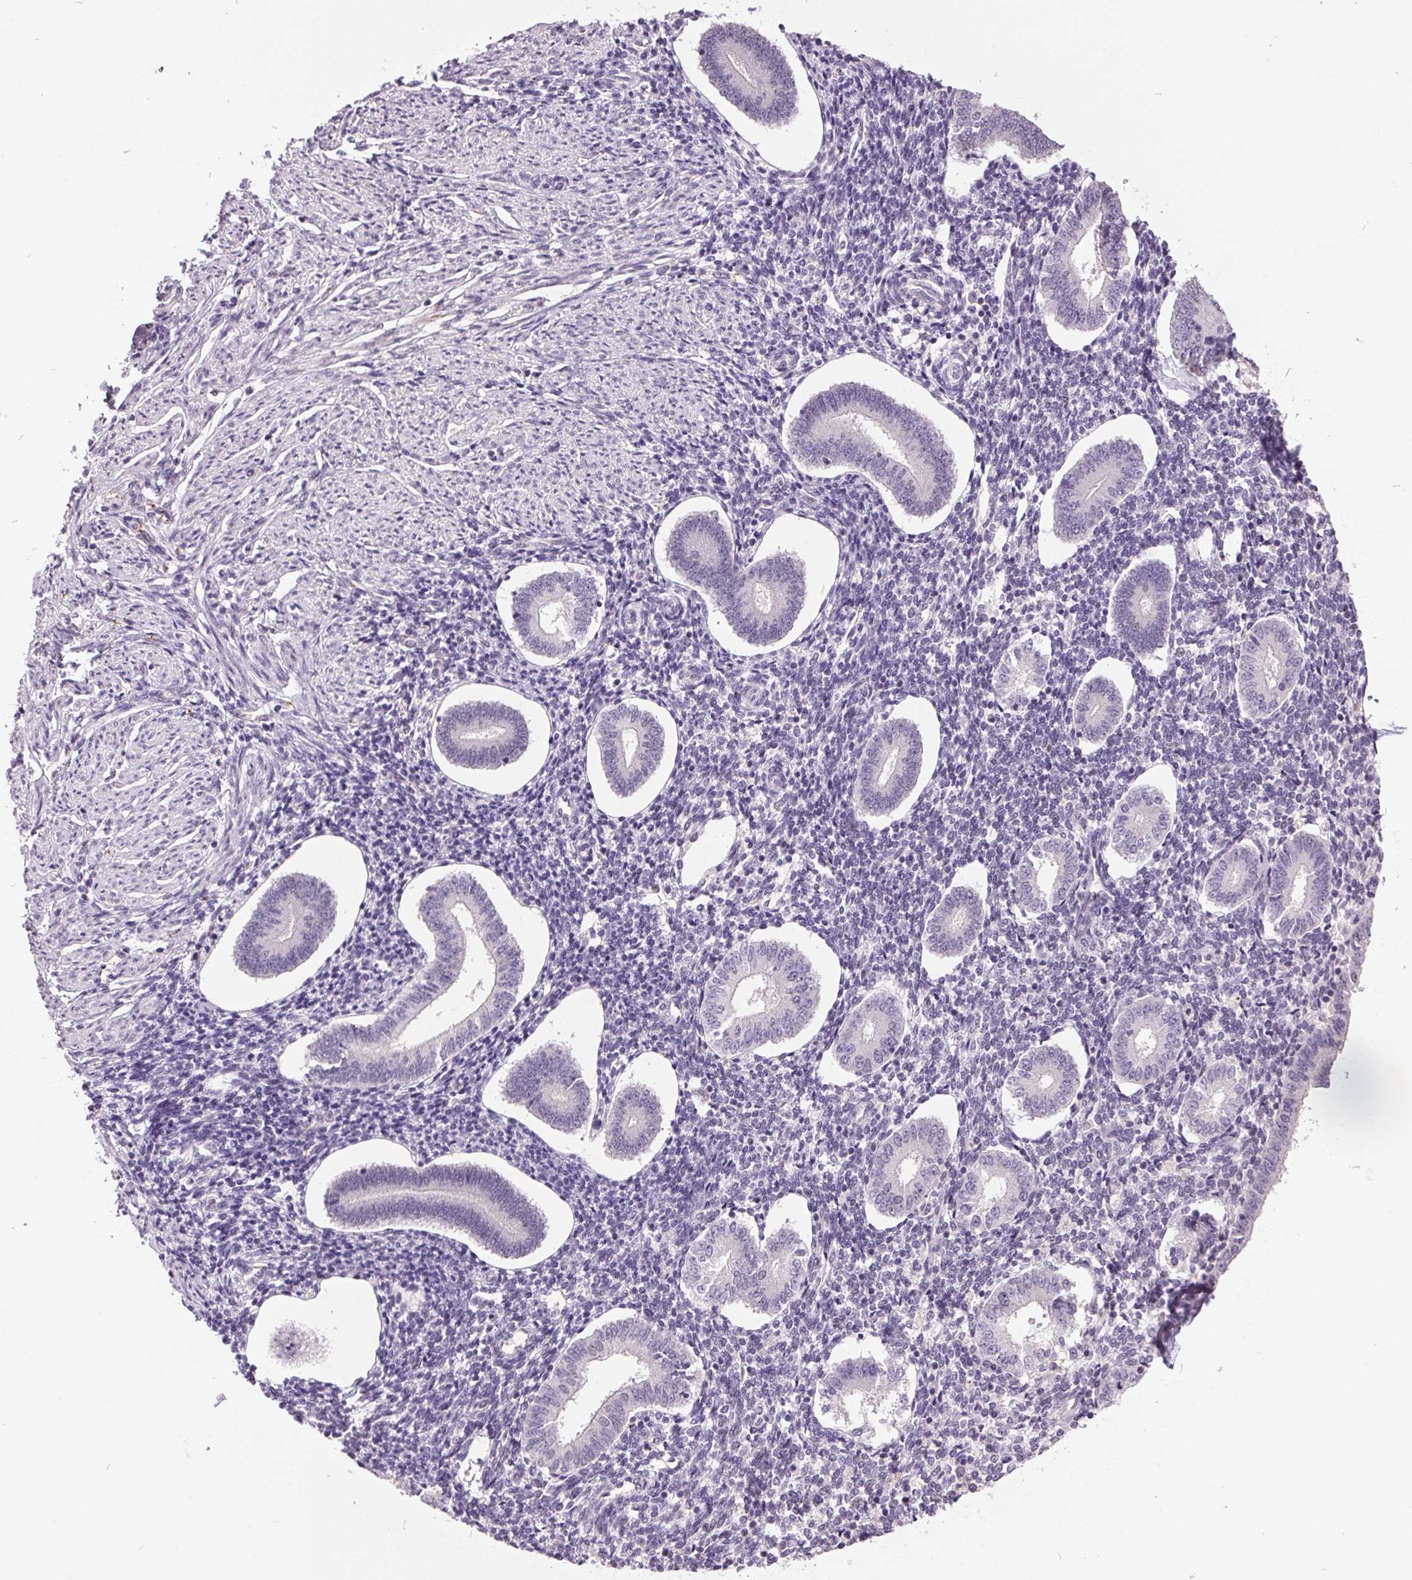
{"staining": {"intensity": "negative", "quantity": "none", "location": "none"}, "tissue": "endometrium", "cell_type": "Cells in endometrial stroma", "image_type": "normal", "snomed": [{"axis": "morphology", "description": "Normal tissue, NOS"}, {"axis": "topography", "description": "Endometrium"}], "caption": "An IHC histopathology image of unremarkable endometrium is shown. There is no staining in cells in endometrial stroma of endometrium.", "gene": "C2orf16", "patient": {"sex": "female", "age": 40}}